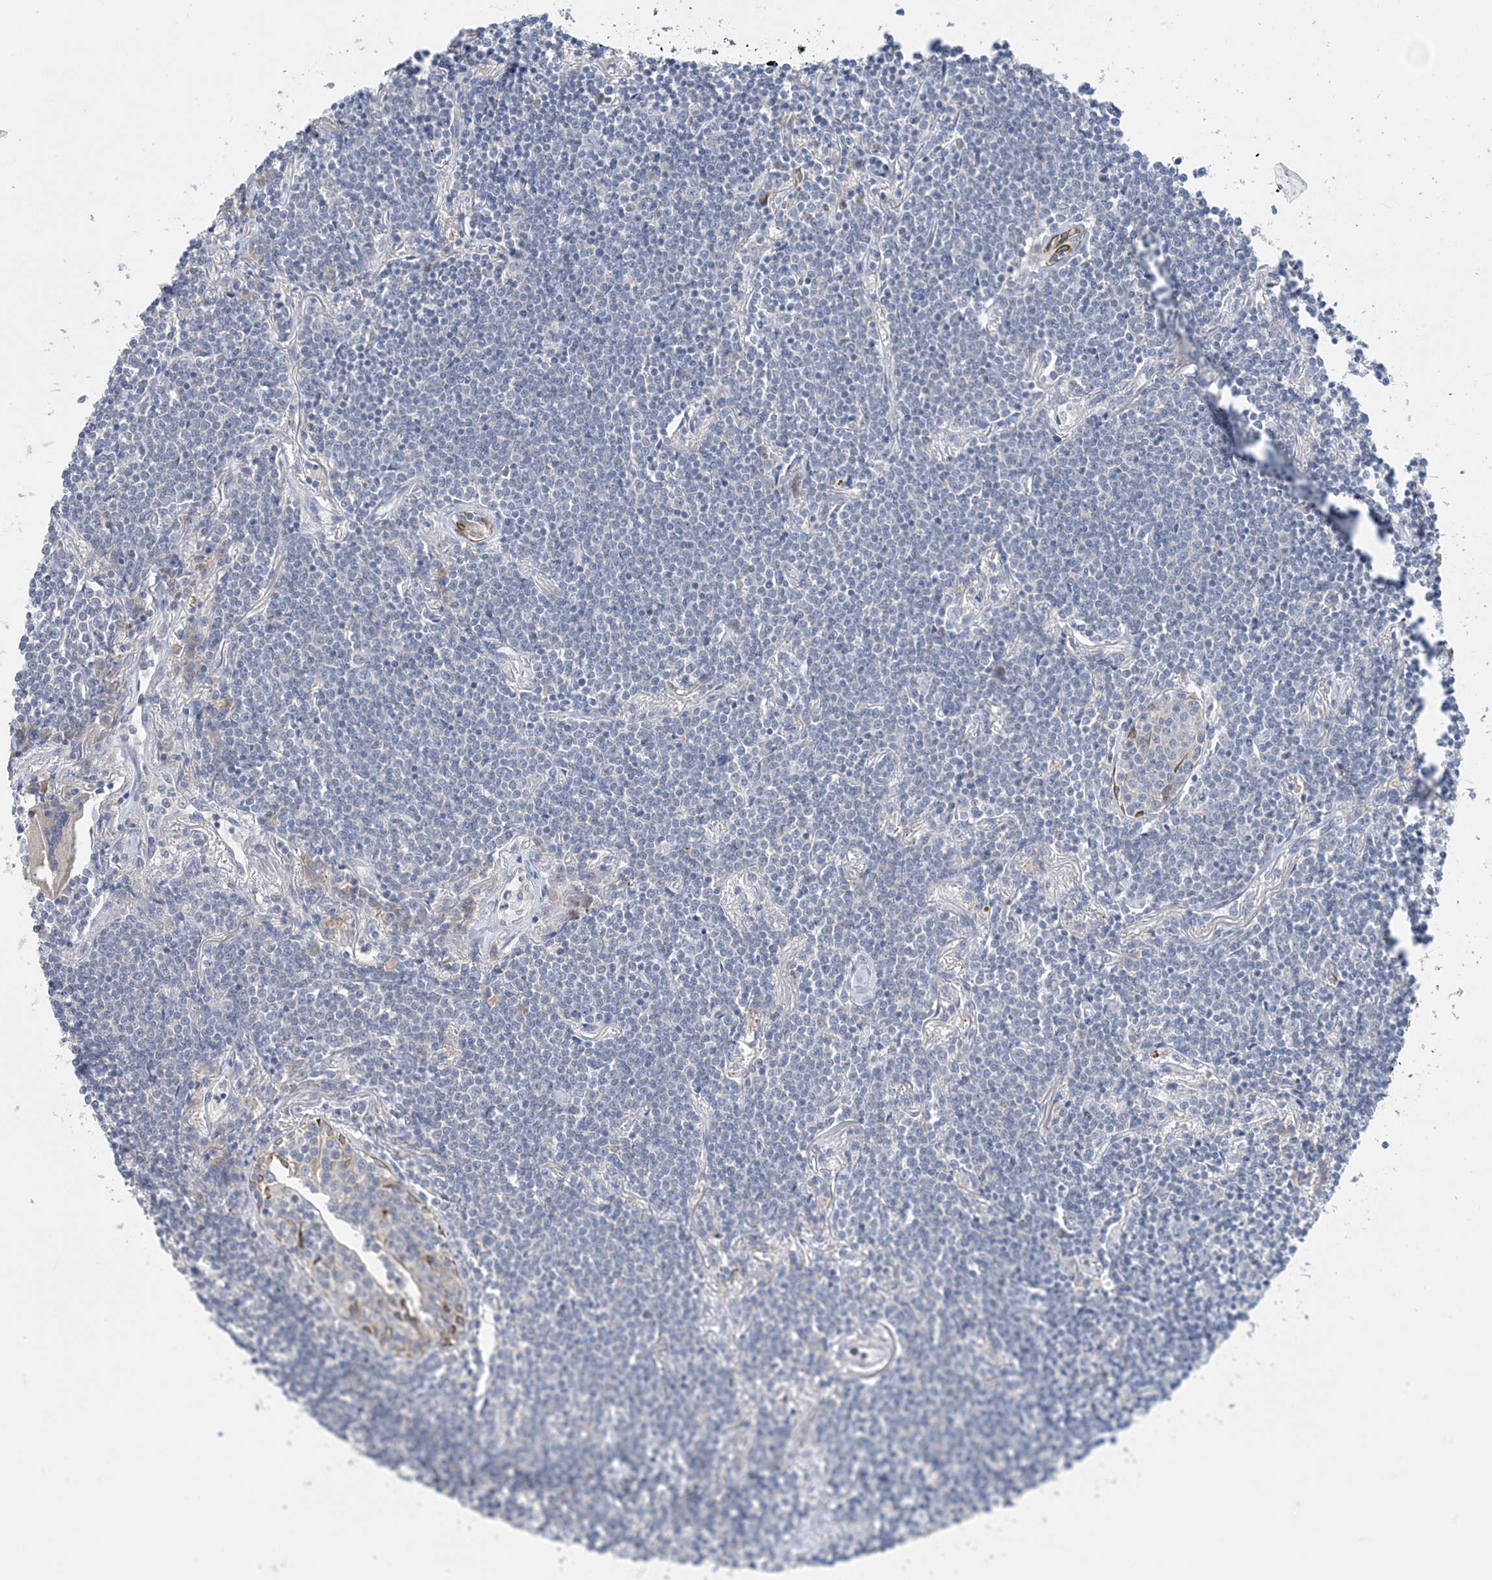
{"staining": {"intensity": "negative", "quantity": "none", "location": "none"}, "tissue": "lymphoma", "cell_type": "Tumor cells", "image_type": "cancer", "snomed": [{"axis": "morphology", "description": "Malignant lymphoma, non-Hodgkin's type, Low grade"}, {"axis": "topography", "description": "Lung"}], "caption": "Immunohistochemical staining of human low-grade malignant lymphoma, non-Hodgkin's type displays no significant positivity in tumor cells. (Brightfield microscopy of DAB (3,3'-diaminobenzidine) immunohistochemistry (IHC) at high magnification).", "gene": "ZCCHC18", "patient": {"sex": "female", "age": 71}}